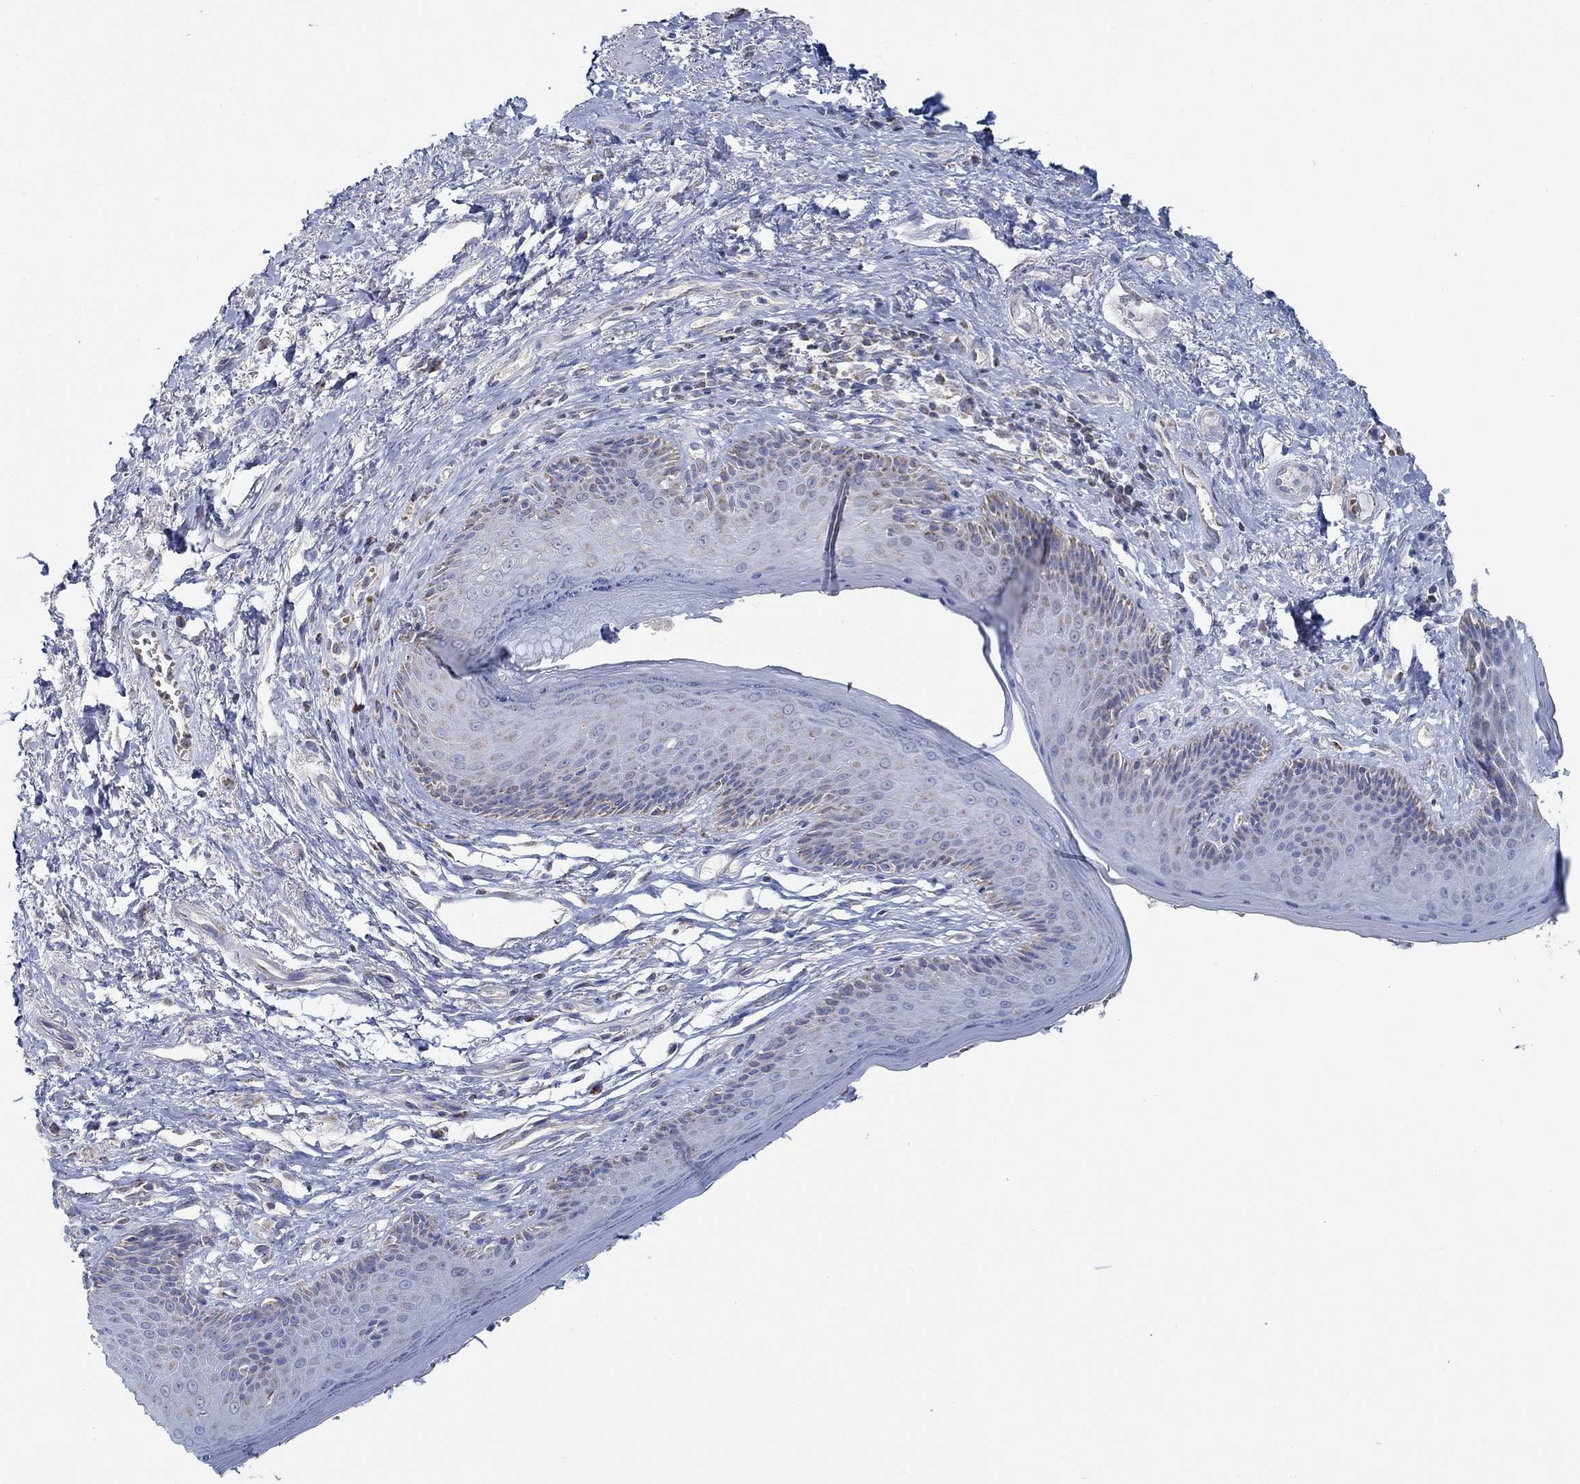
{"staining": {"intensity": "negative", "quantity": "none", "location": "none"}, "tissue": "skin", "cell_type": "Epidermal cells", "image_type": "normal", "snomed": [{"axis": "morphology", "description": "Normal tissue, NOS"}, {"axis": "morphology", "description": "Adenocarcinoma, NOS"}, {"axis": "topography", "description": "Rectum"}, {"axis": "topography", "description": "Anal"}], "caption": "Immunohistochemistry of unremarkable human skin reveals no positivity in epidermal cells.", "gene": "GLOD5", "patient": {"sex": "female", "age": 68}}